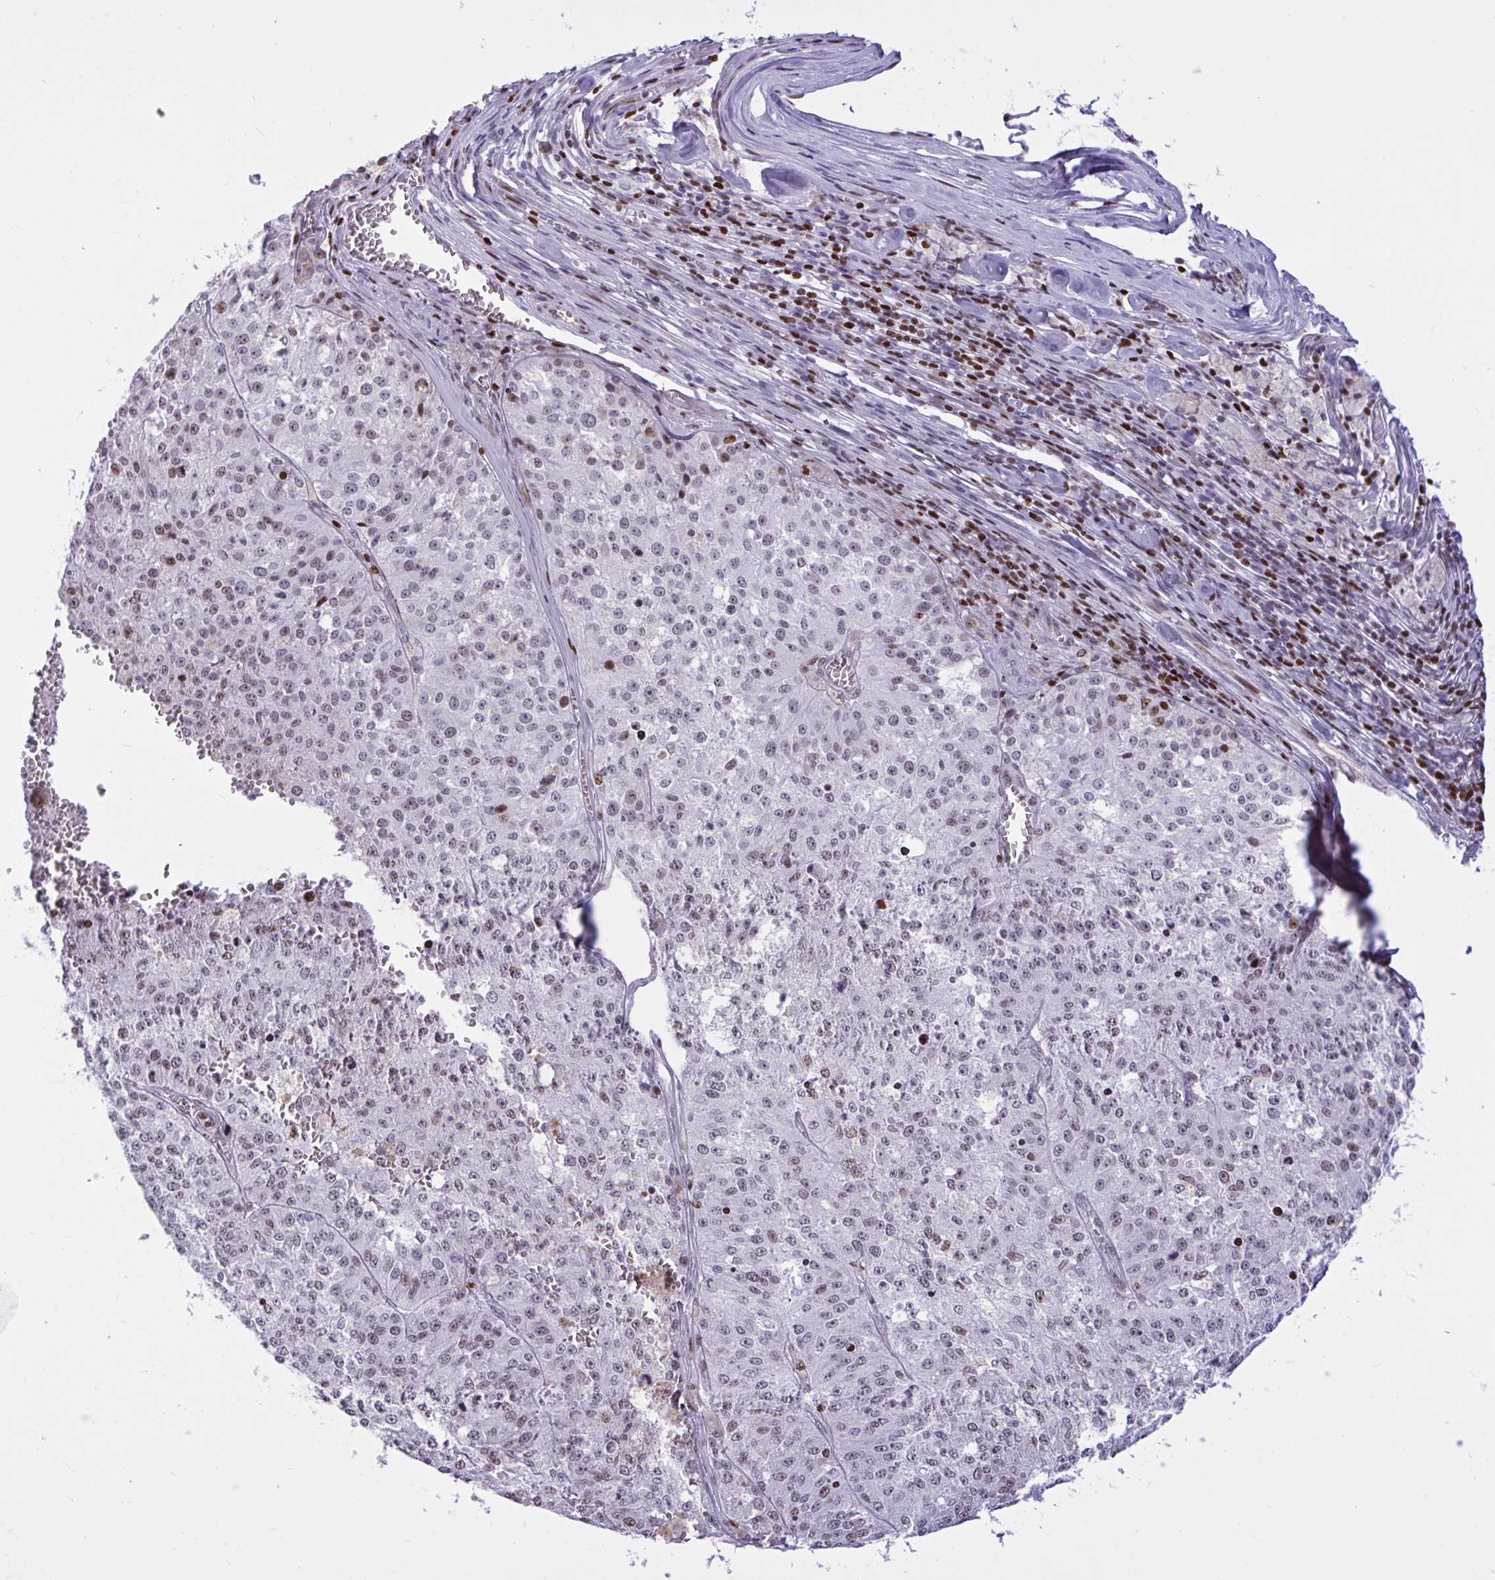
{"staining": {"intensity": "weak", "quantity": "<25%", "location": "nuclear"}, "tissue": "melanoma", "cell_type": "Tumor cells", "image_type": "cancer", "snomed": [{"axis": "morphology", "description": "Malignant melanoma, Metastatic site"}, {"axis": "topography", "description": "Lymph node"}], "caption": "The histopathology image shows no staining of tumor cells in melanoma.", "gene": "HMGB2", "patient": {"sex": "female", "age": 64}}